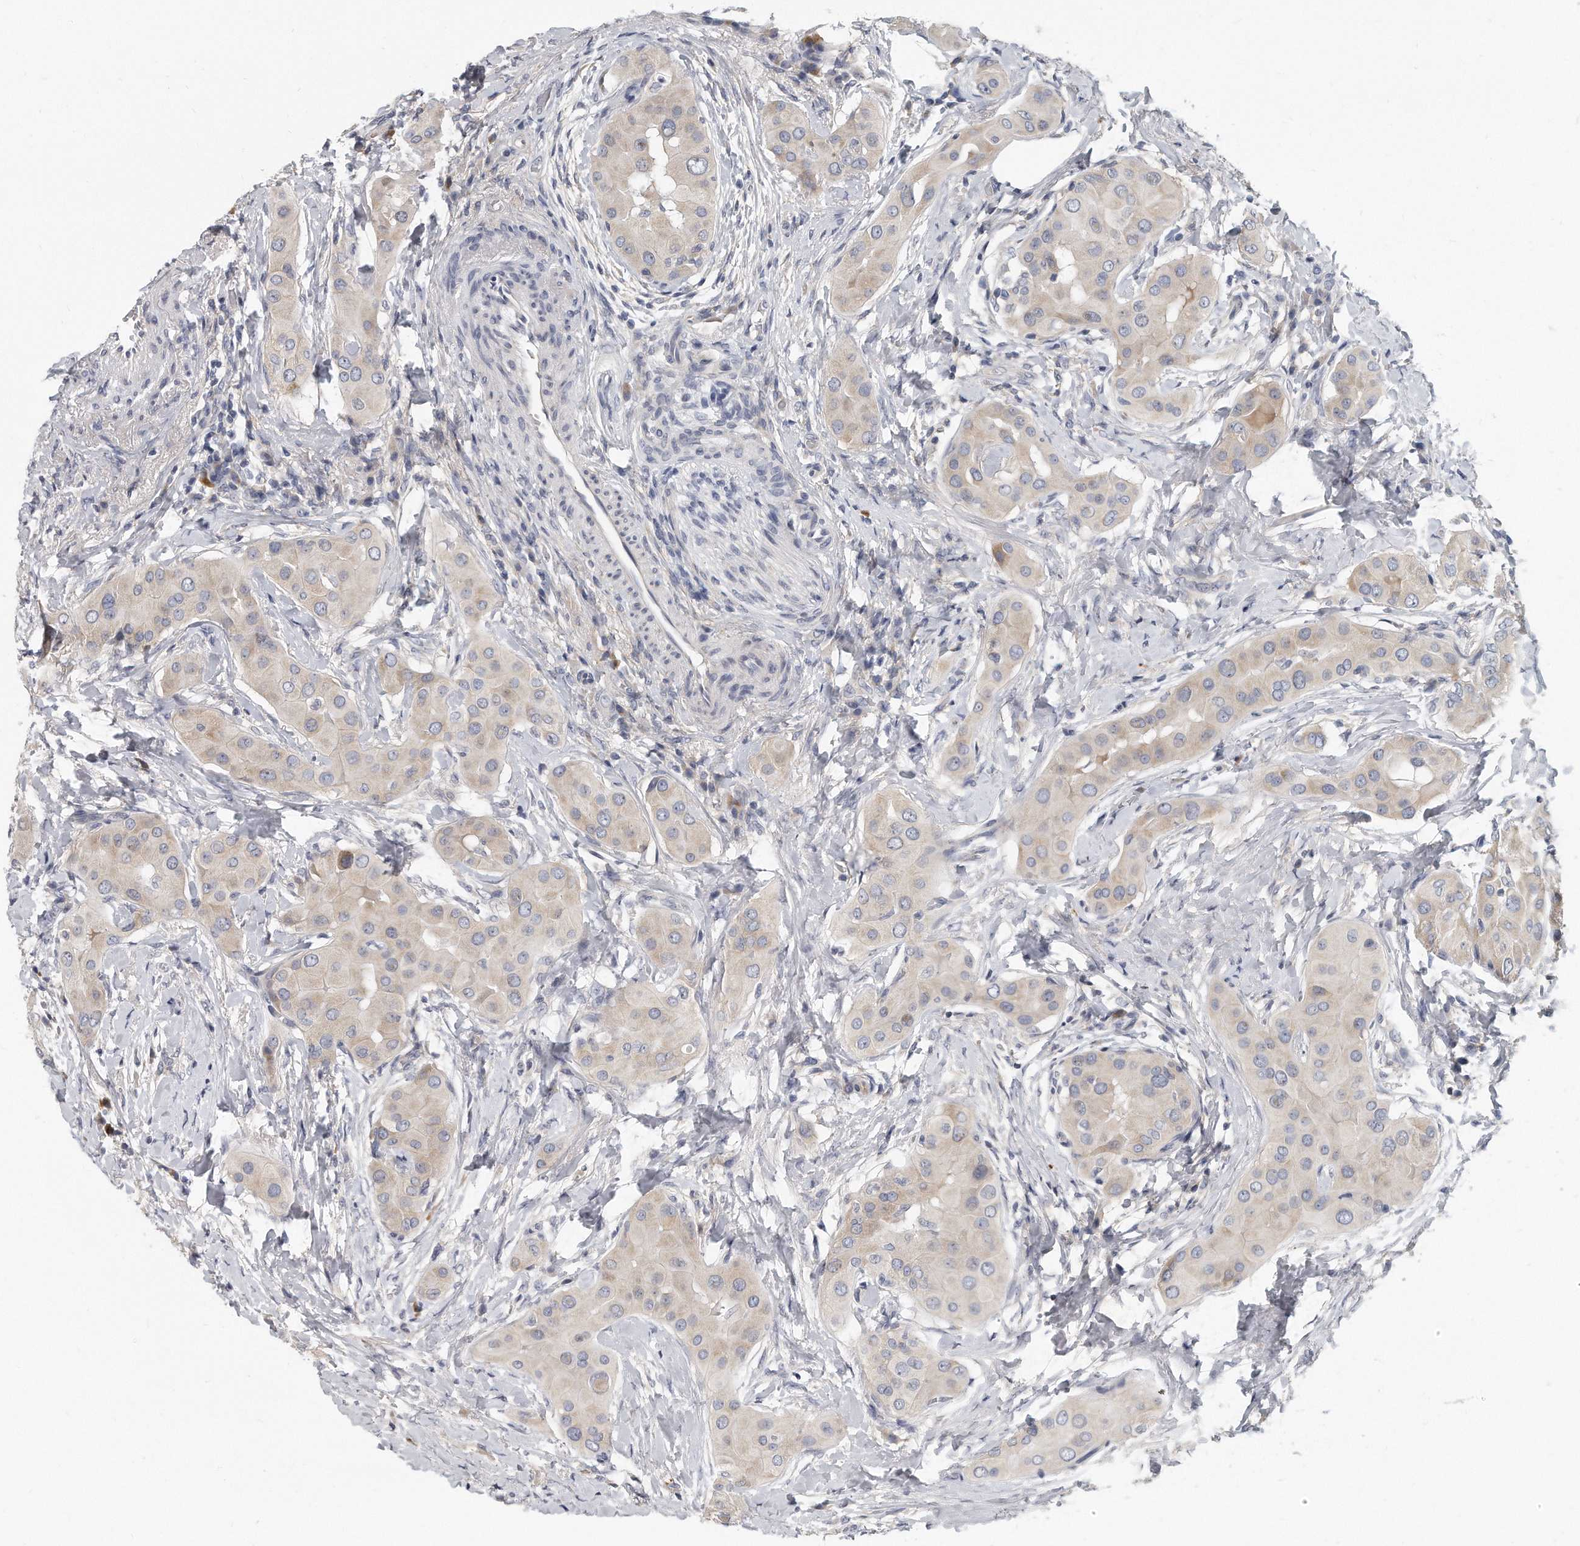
{"staining": {"intensity": "weak", "quantity": "25%-75%", "location": "cytoplasmic/membranous"}, "tissue": "thyroid cancer", "cell_type": "Tumor cells", "image_type": "cancer", "snomed": [{"axis": "morphology", "description": "Papillary adenocarcinoma, NOS"}, {"axis": "topography", "description": "Thyroid gland"}], "caption": "A brown stain highlights weak cytoplasmic/membranous positivity of a protein in thyroid papillary adenocarcinoma tumor cells.", "gene": "PLEKHA6", "patient": {"sex": "male", "age": 33}}